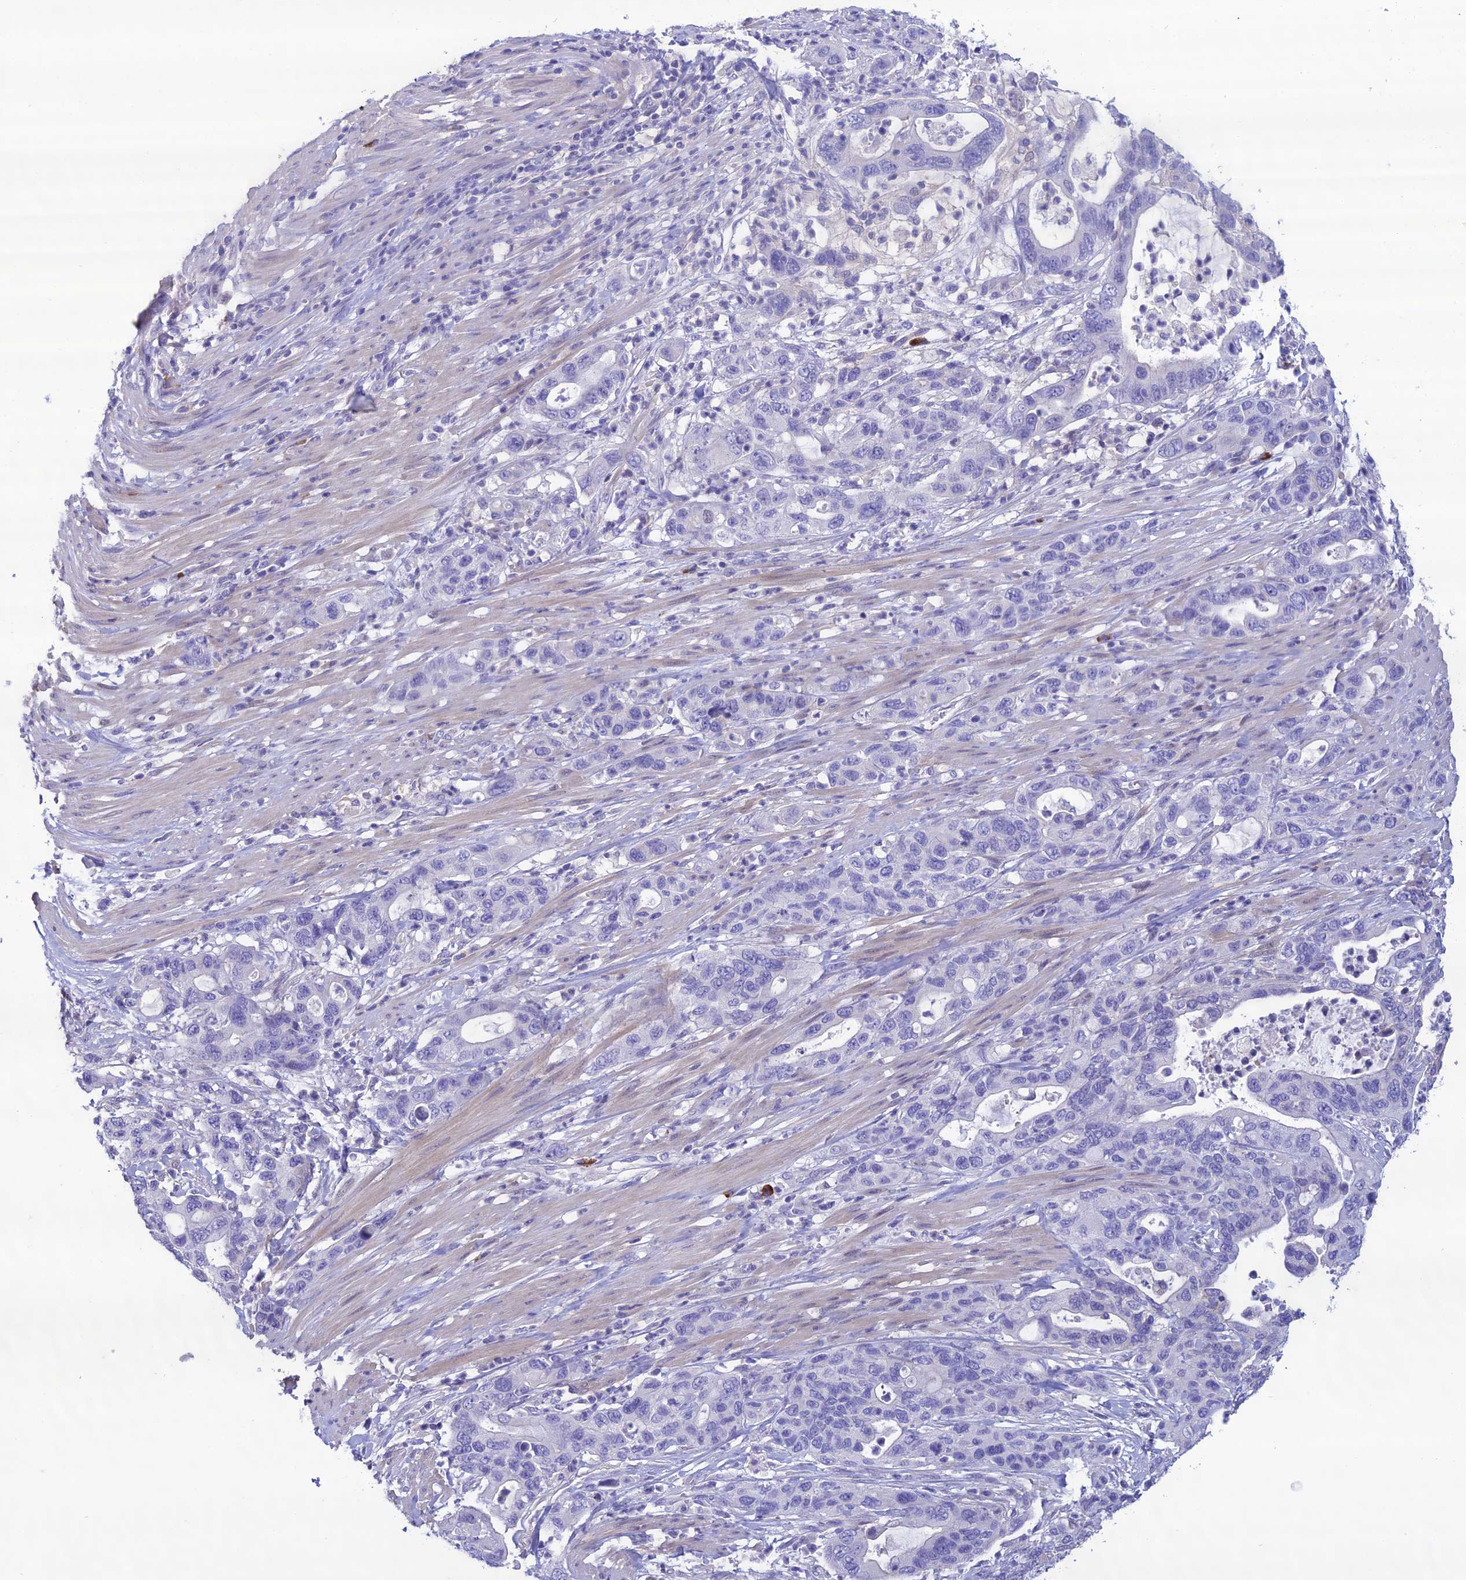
{"staining": {"intensity": "negative", "quantity": "none", "location": "none"}, "tissue": "pancreatic cancer", "cell_type": "Tumor cells", "image_type": "cancer", "snomed": [{"axis": "morphology", "description": "Adenocarcinoma, NOS"}, {"axis": "topography", "description": "Pancreas"}], "caption": "The micrograph exhibits no staining of tumor cells in pancreatic adenocarcinoma. Nuclei are stained in blue.", "gene": "CRB2", "patient": {"sex": "female", "age": 71}}